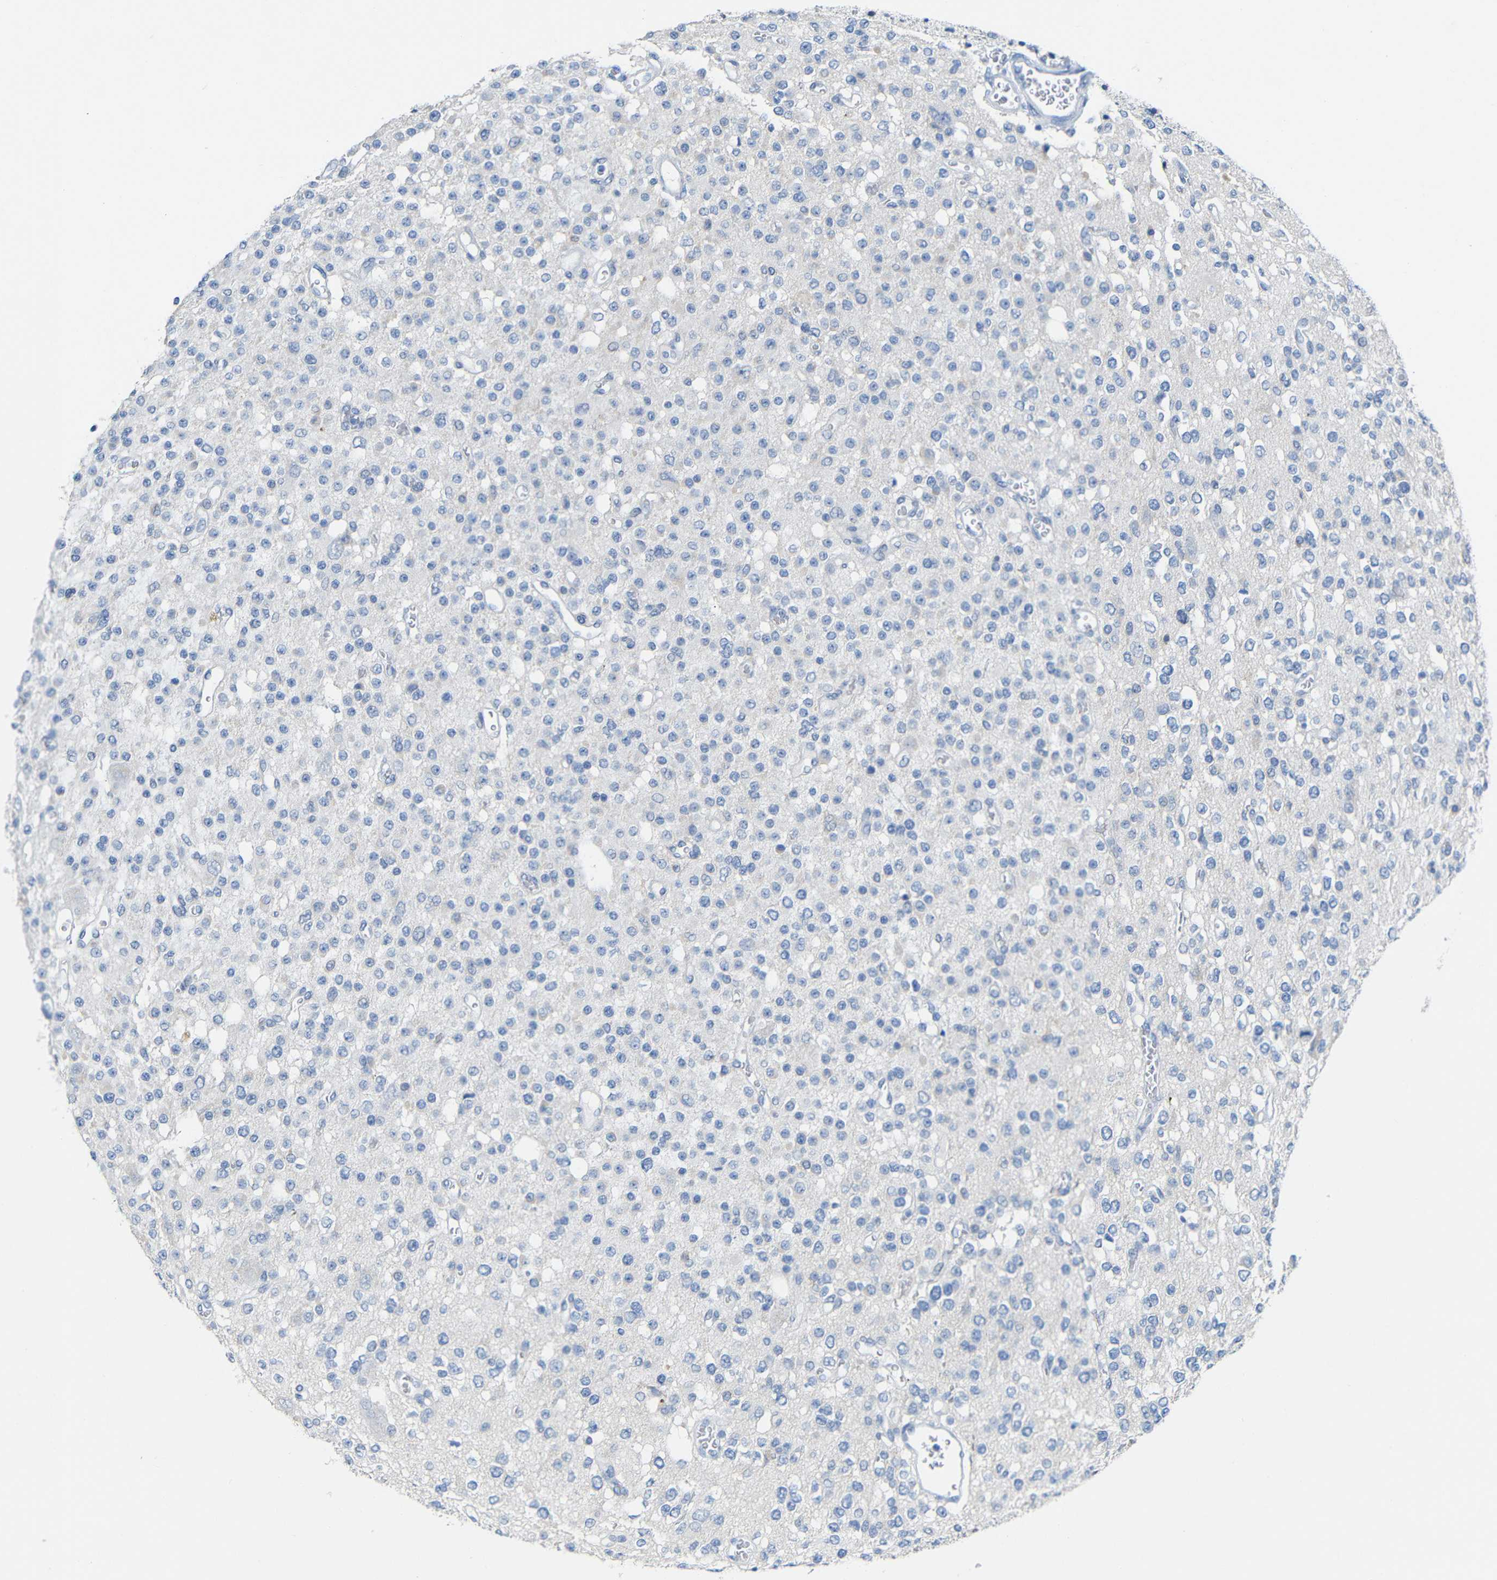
{"staining": {"intensity": "negative", "quantity": "none", "location": "none"}, "tissue": "glioma", "cell_type": "Tumor cells", "image_type": "cancer", "snomed": [{"axis": "morphology", "description": "Glioma, malignant, Low grade"}, {"axis": "topography", "description": "Brain"}], "caption": "DAB immunohistochemical staining of human malignant low-grade glioma displays no significant positivity in tumor cells. Brightfield microscopy of immunohistochemistry stained with DAB (3,3'-diaminobenzidine) (brown) and hematoxylin (blue), captured at high magnification.", "gene": "C15orf48", "patient": {"sex": "male", "age": 38}}